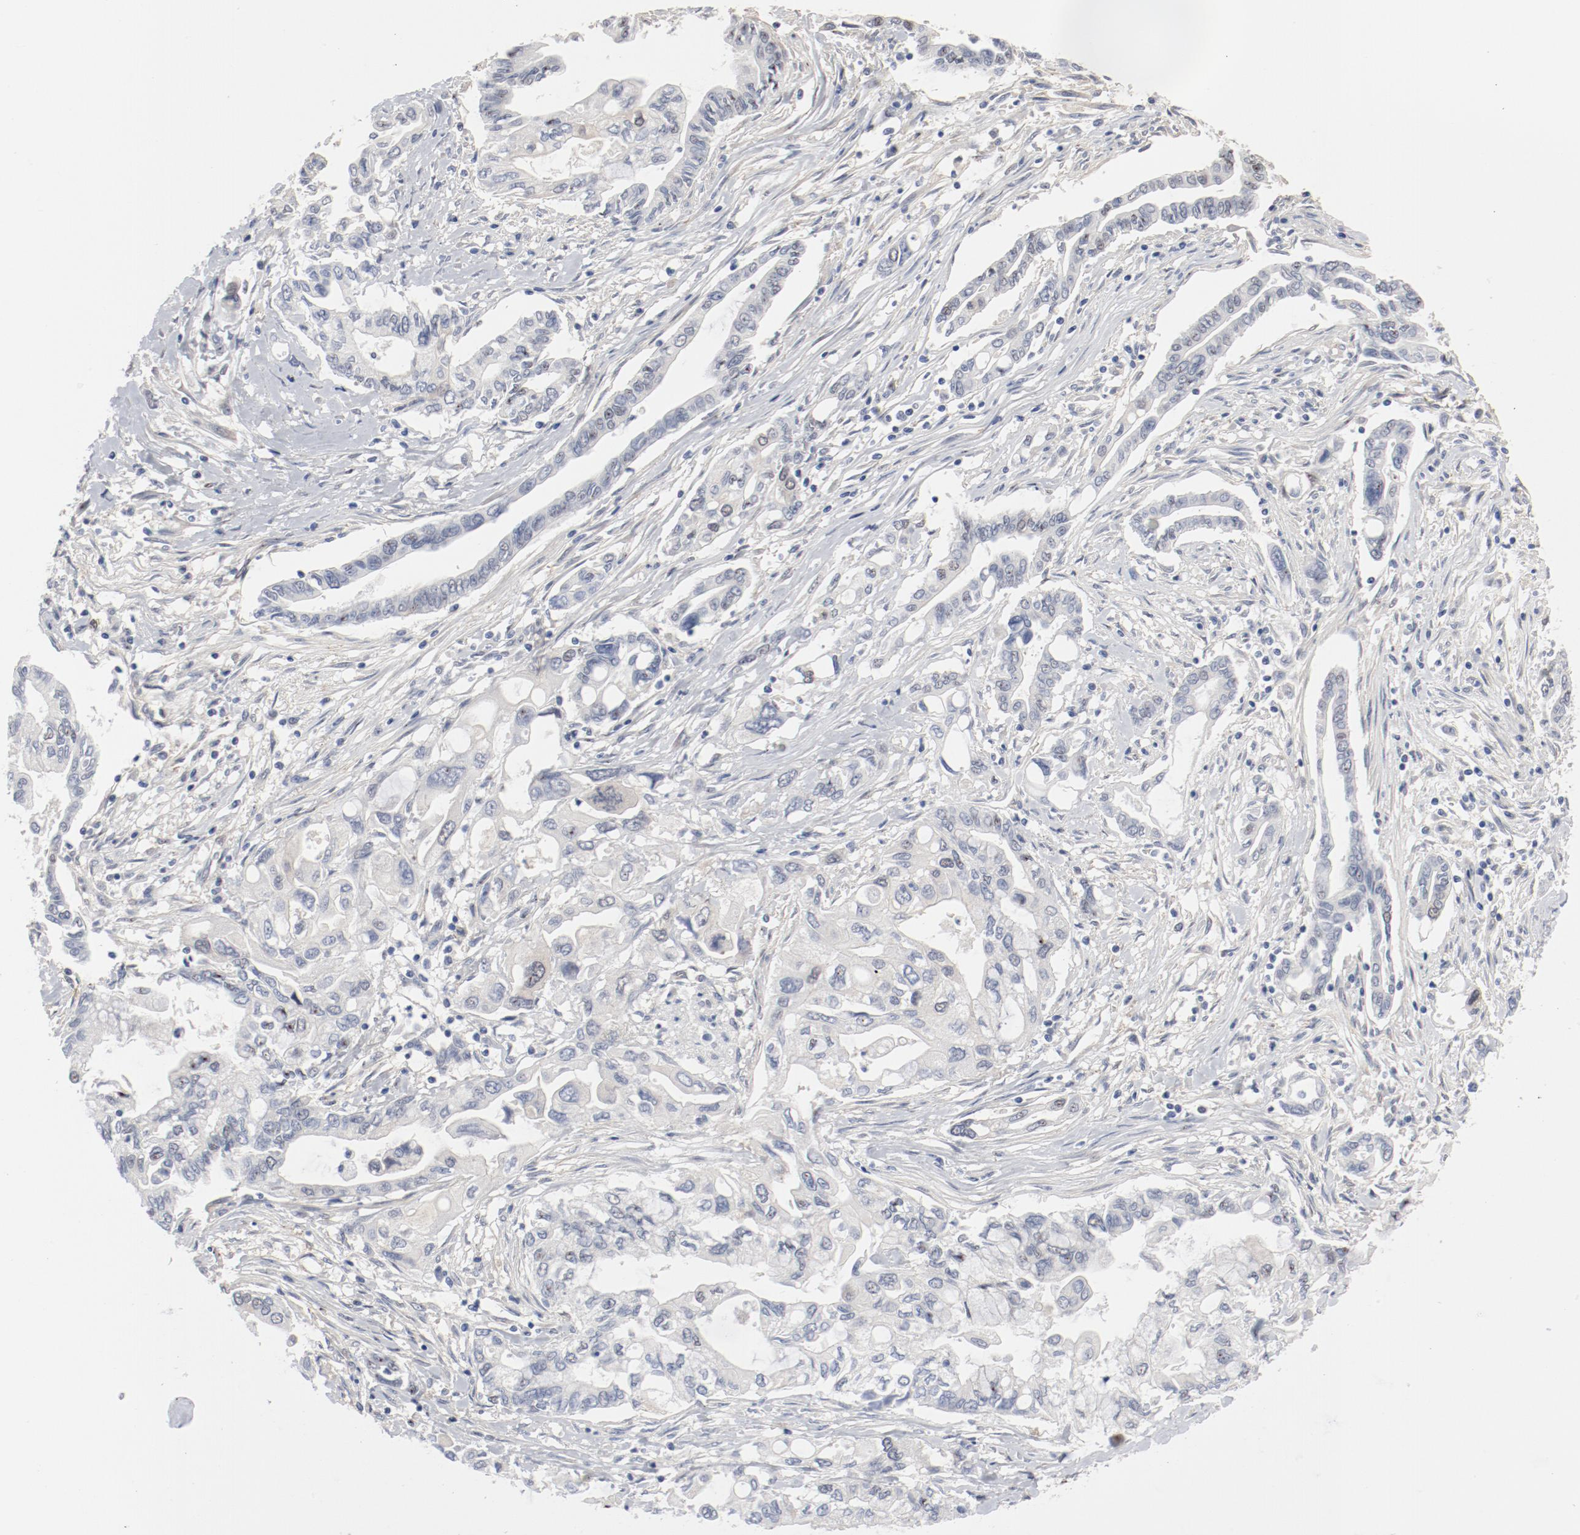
{"staining": {"intensity": "negative", "quantity": "none", "location": "none"}, "tissue": "pancreatic cancer", "cell_type": "Tumor cells", "image_type": "cancer", "snomed": [{"axis": "morphology", "description": "Adenocarcinoma, NOS"}, {"axis": "topography", "description": "Pancreas"}], "caption": "Immunohistochemistry image of human pancreatic cancer (adenocarcinoma) stained for a protein (brown), which exhibits no positivity in tumor cells.", "gene": "CDK1", "patient": {"sex": "female", "age": 57}}